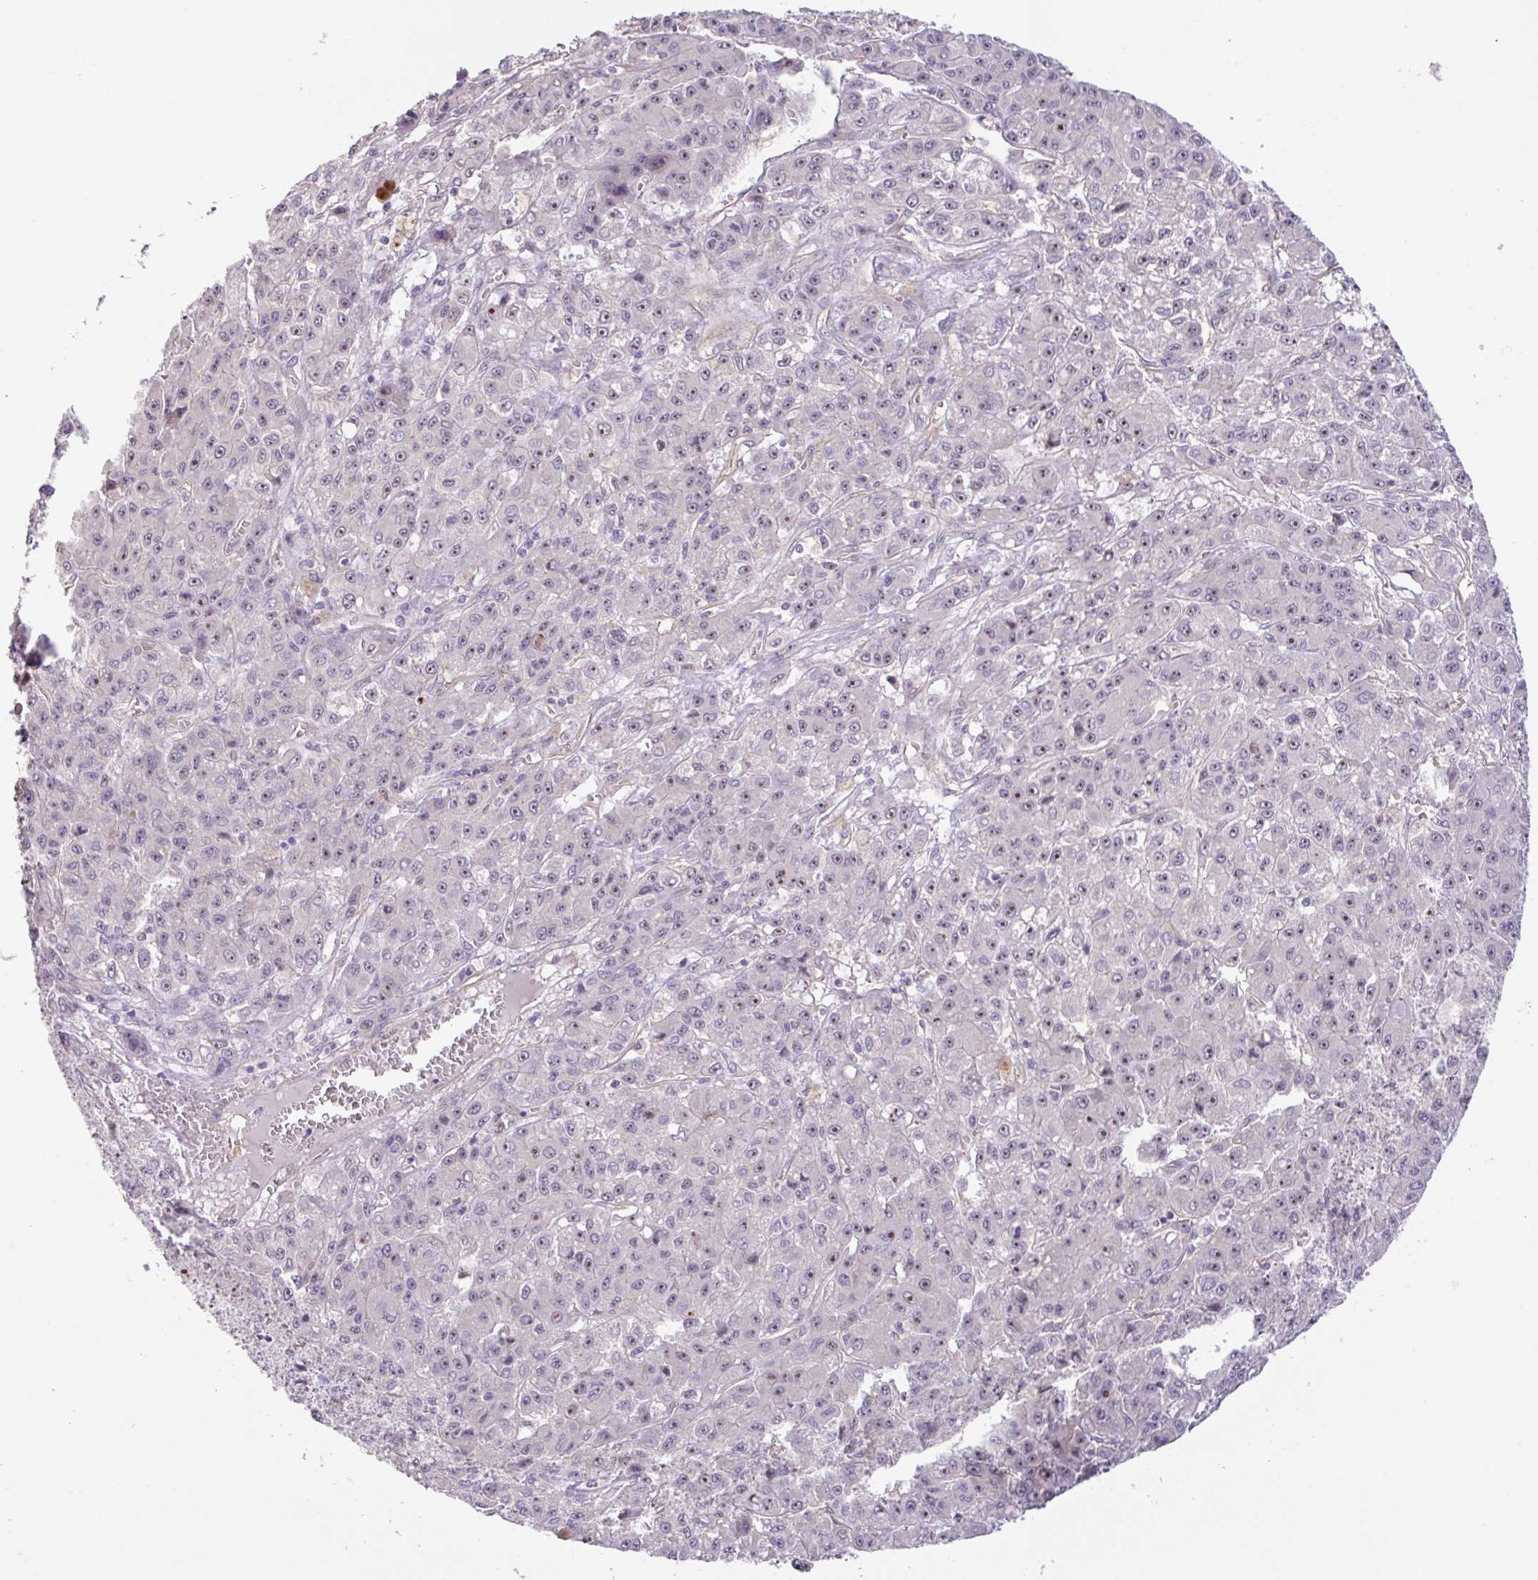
{"staining": {"intensity": "moderate", "quantity": "<25%", "location": "nuclear"}, "tissue": "liver cancer", "cell_type": "Tumor cells", "image_type": "cancer", "snomed": [{"axis": "morphology", "description": "Carcinoma, Hepatocellular, NOS"}, {"axis": "topography", "description": "Liver"}], "caption": "Immunohistochemistry (IHC) (DAB (3,3'-diaminobenzidine)) staining of liver hepatocellular carcinoma exhibits moderate nuclear protein staining in approximately <25% of tumor cells. (Brightfield microscopy of DAB IHC at high magnification).", "gene": "MXRA8", "patient": {"sex": "male", "age": 70}}